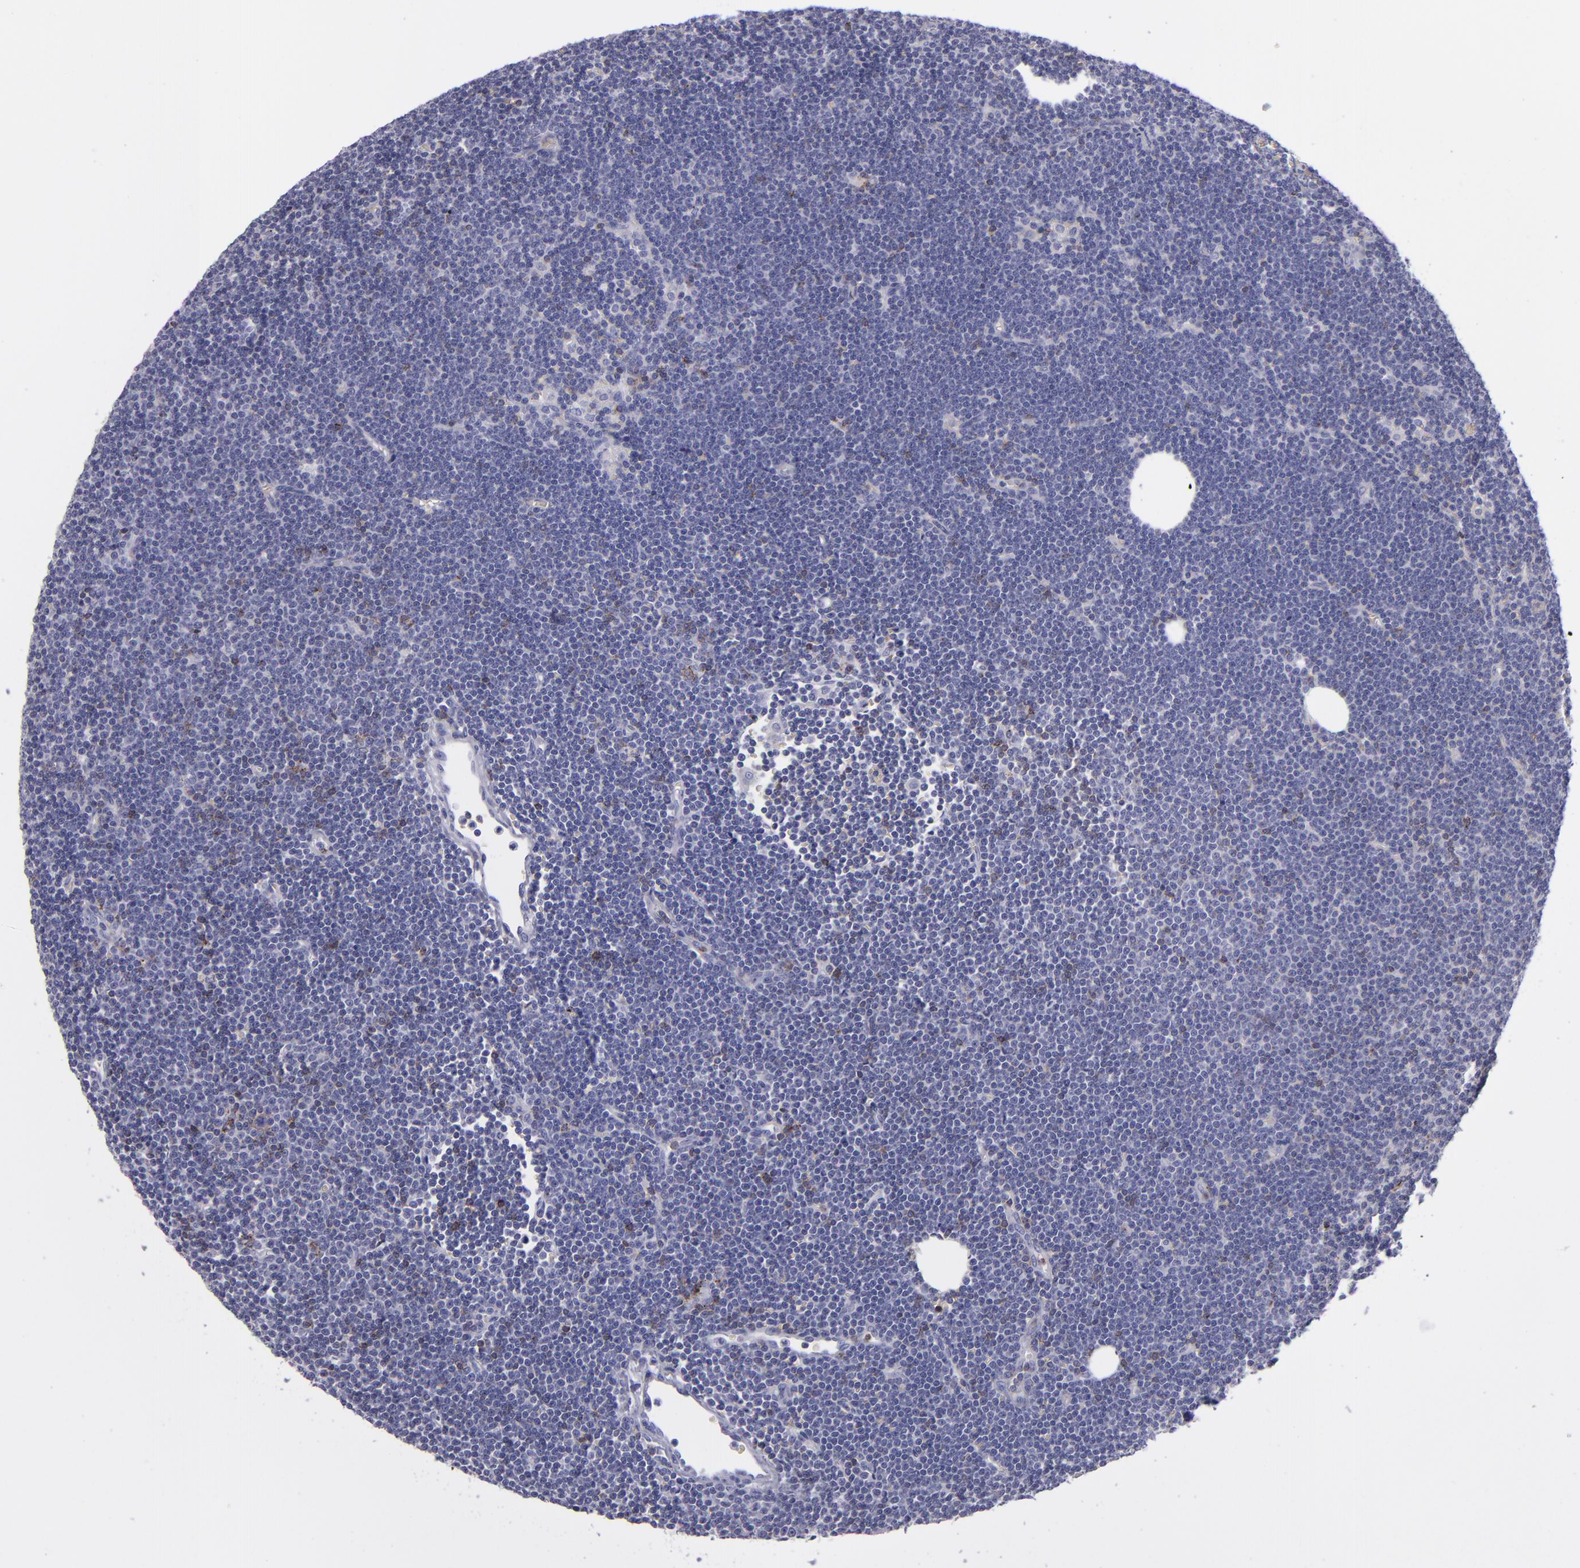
{"staining": {"intensity": "negative", "quantity": "none", "location": "none"}, "tissue": "lymphoma", "cell_type": "Tumor cells", "image_type": "cancer", "snomed": [{"axis": "morphology", "description": "Malignant lymphoma, non-Hodgkin's type, Low grade"}, {"axis": "topography", "description": "Lymph node"}], "caption": "IHC of malignant lymphoma, non-Hodgkin's type (low-grade) demonstrates no staining in tumor cells. Nuclei are stained in blue.", "gene": "CD2", "patient": {"sex": "female", "age": 73}}